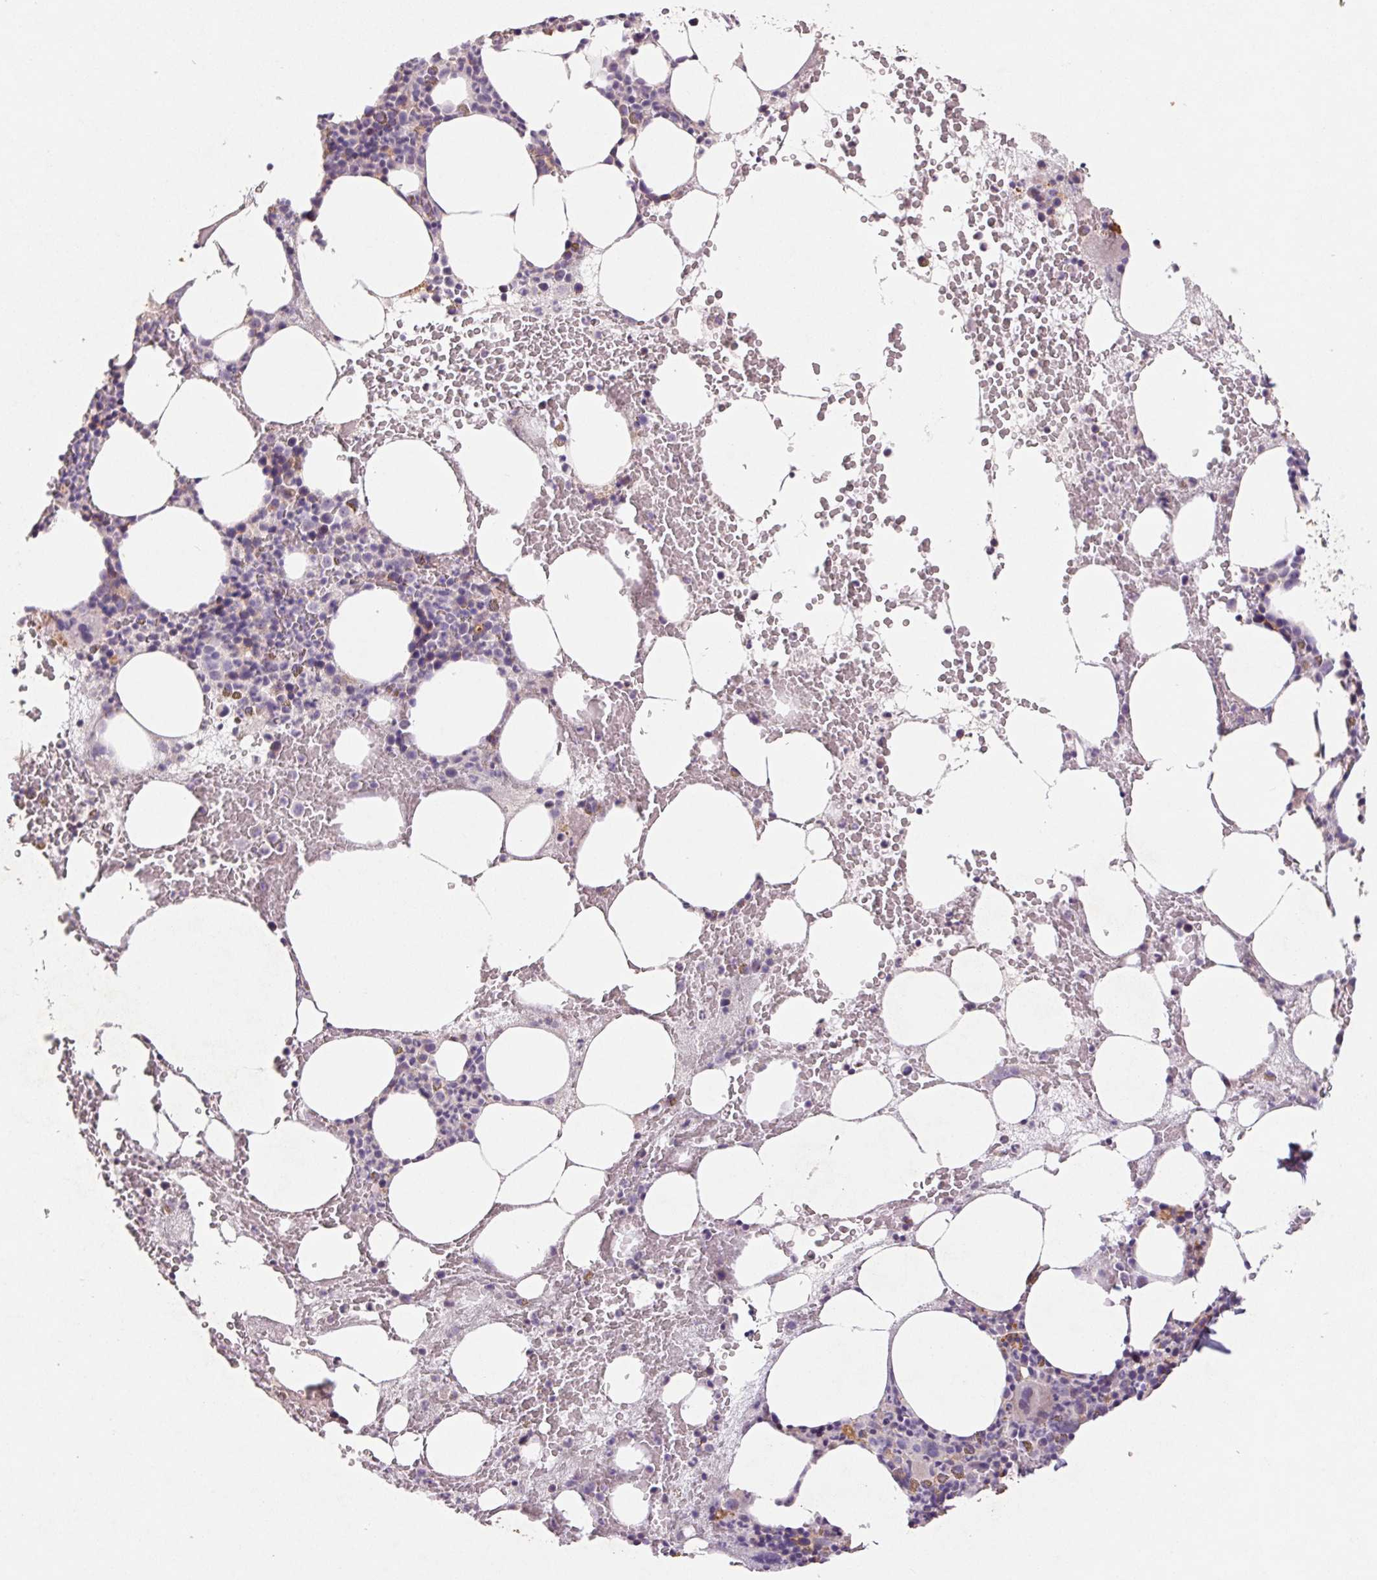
{"staining": {"intensity": "weak", "quantity": "<25%", "location": "cytoplasmic/membranous"}, "tissue": "bone marrow", "cell_type": "Hematopoietic cells", "image_type": "normal", "snomed": [{"axis": "morphology", "description": "Normal tissue, NOS"}, {"axis": "topography", "description": "Bone marrow"}], "caption": "High magnification brightfield microscopy of normal bone marrow stained with DAB (brown) and counterstained with hematoxylin (blue): hematopoietic cells show no significant positivity.", "gene": "GRM2", "patient": {"sex": "male", "age": 89}}